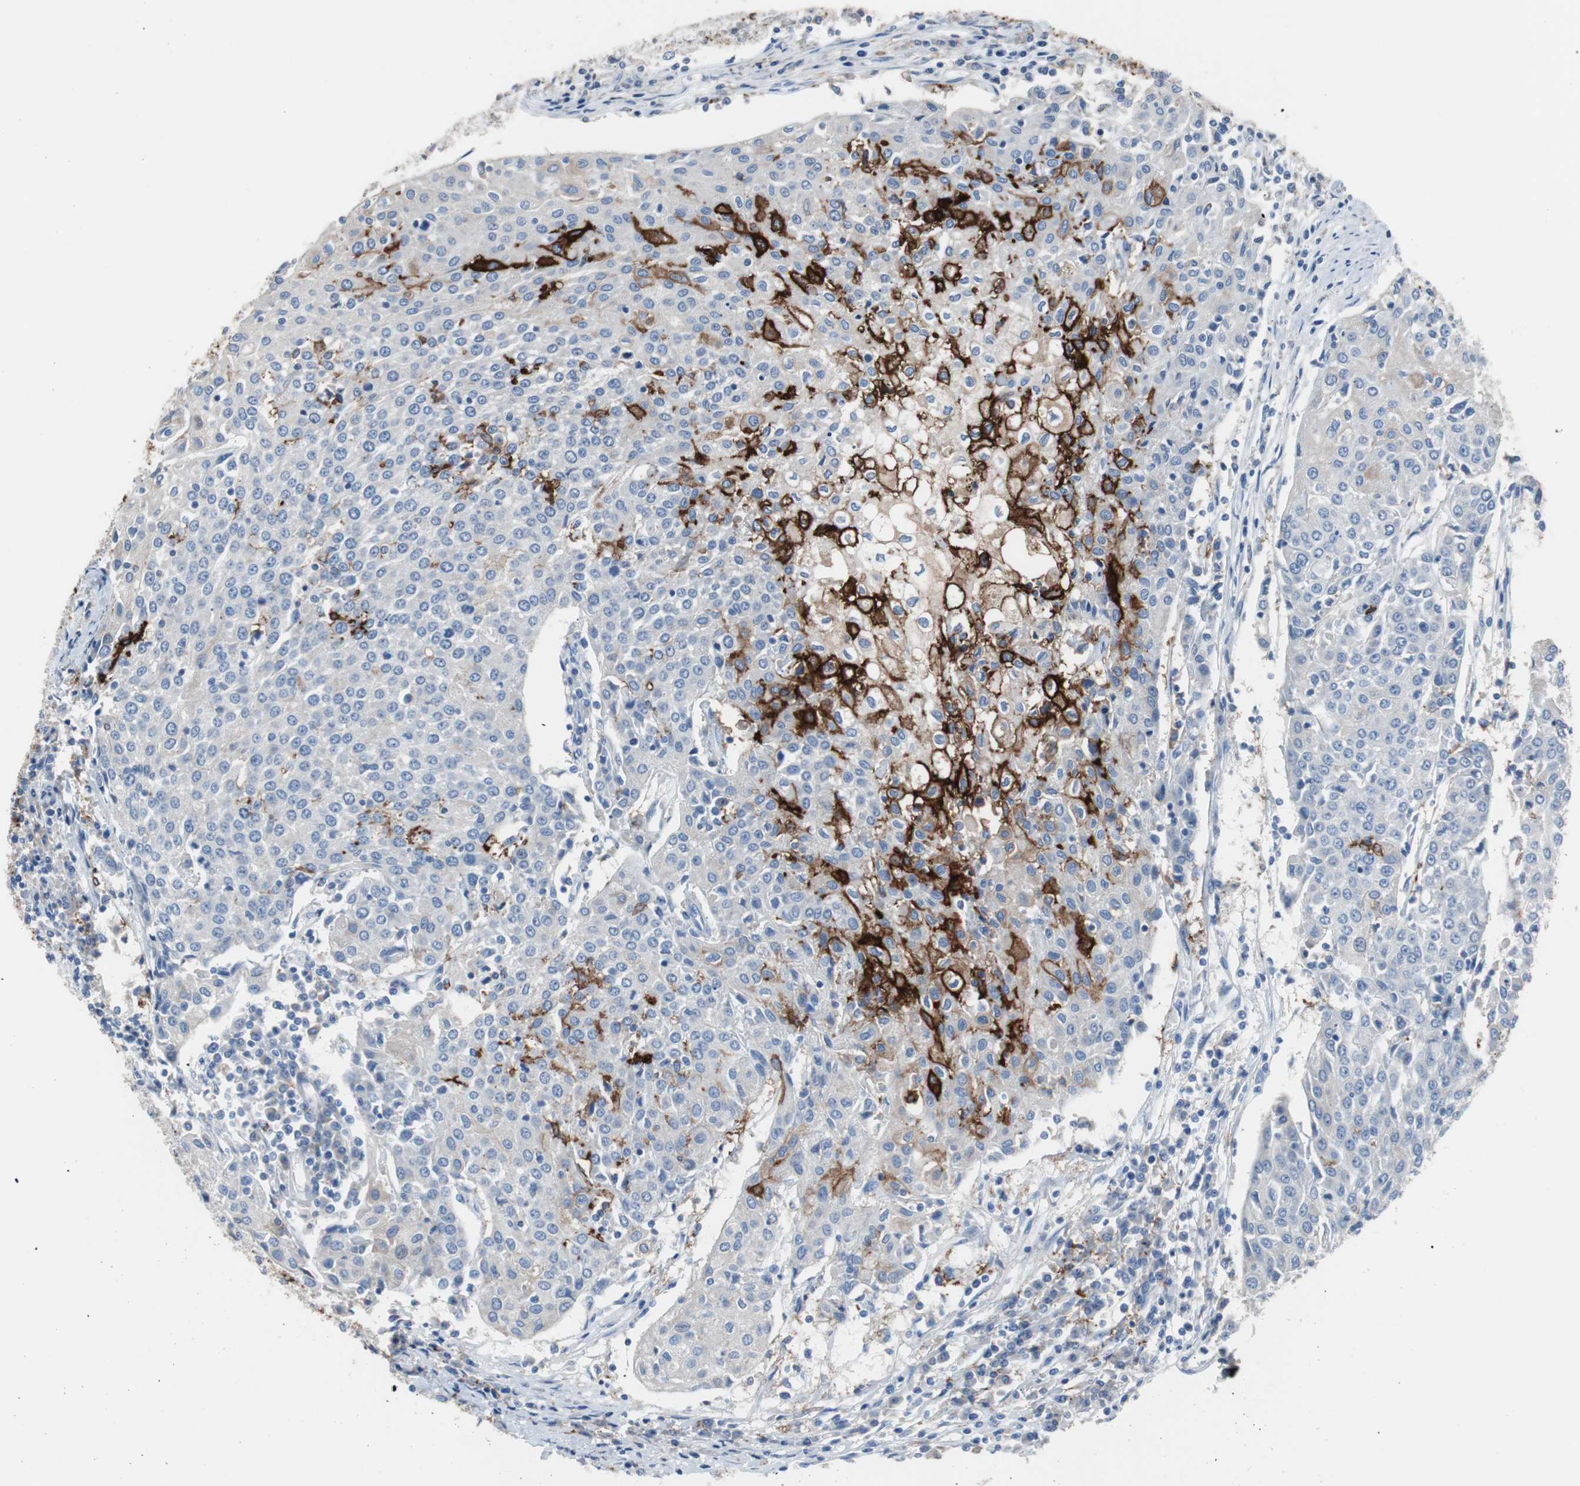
{"staining": {"intensity": "negative", "quantity": "none", "location": "none"}, "tissue": "urothelial cancer", "cell_type": "Tumor cells", "image_type": "cancer", "snomed": [{"axis": "morphology", "description": "Urothelial carcinoma, High grade"}, {"axis": "topography", "description": "Urinary bladder"}], "caption": "A high-resolution photomicrograph shows IHC staining of urothelial carcinoma (high-grade), which shows no significant expression in tumor cells.", "gene": "FCGR2B", "patient": {"sex": "female", "age": 85}}